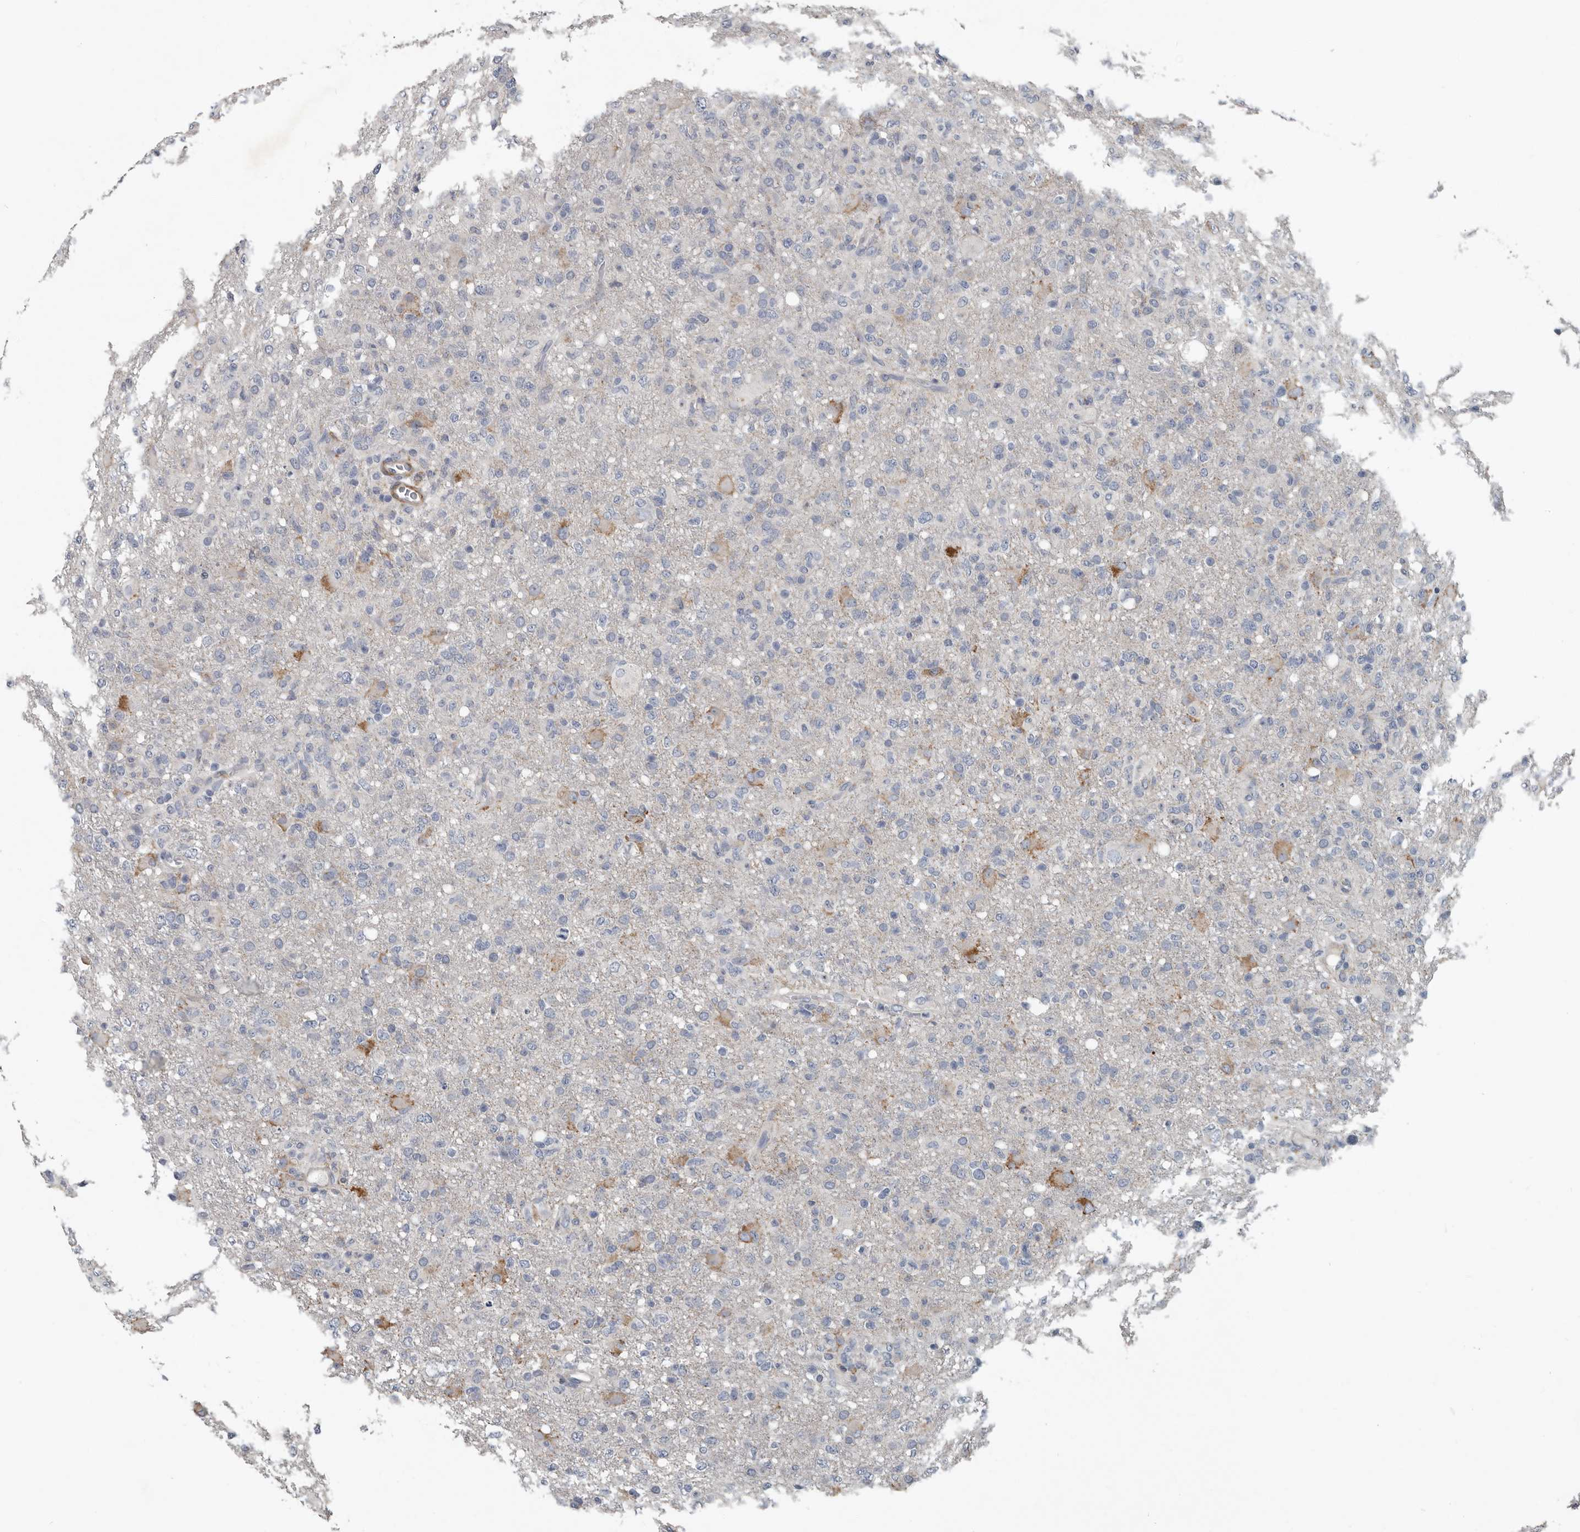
{"staining": {"intensity": "negative", "quantity": "none", "location": "none"}, "tissue": "glioma", "cell_type": "Tumor cells", "image_type": "cancer", "snomed": [{"axis": "morphology", "description": "Glioma, malignant, High grade"}, {"axis": "topography", "description": "Brain"}], "caption": "Glioma was stained to show a protein in brown. There is no significant staining in tumor cells.", "gene": "DPY19L4", "patient": {"sex": "female", "age": 57}}